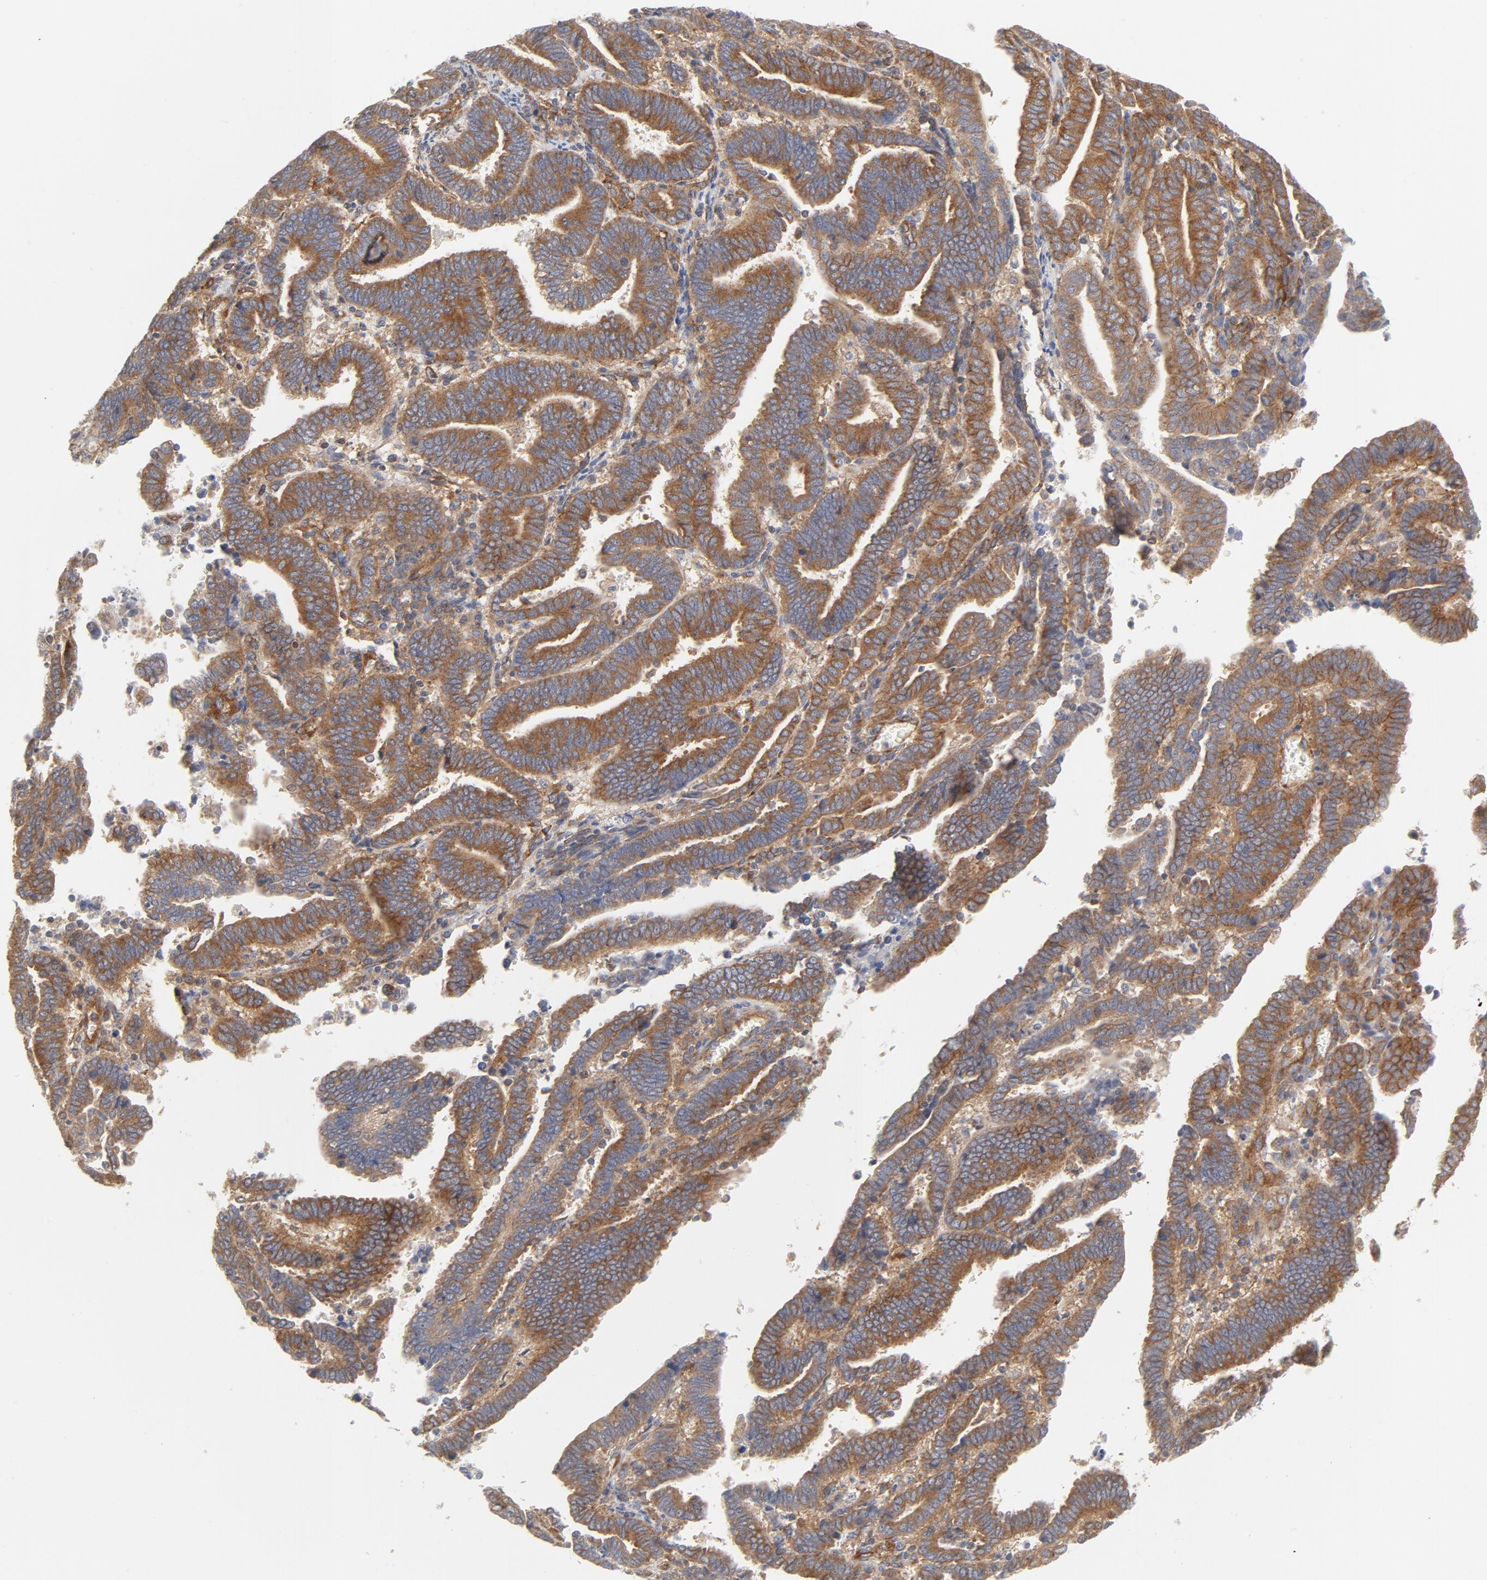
{"staining": {"intensity": "moderate", "quantity": ">75%", "location": "cytoplasmic/membranous"}, "tissue": "endometrial cancer", "cell_type": "Tumor cells", "image_type": "cancer", "snomed": [{"axis": "morphology", "description": "Adenocarcinoma, NOS"}, {"axis": "topography", "description": "Uterus"}], "caption": "This image exhibits immunohistochemistry staining of endometrial adenocarcinoma, with medium moderate cytoplasmic/membranous expression in about >75% of tumor cells.", "gene": "AP2A1", "patient": {"sex": "female", "age": 83}}